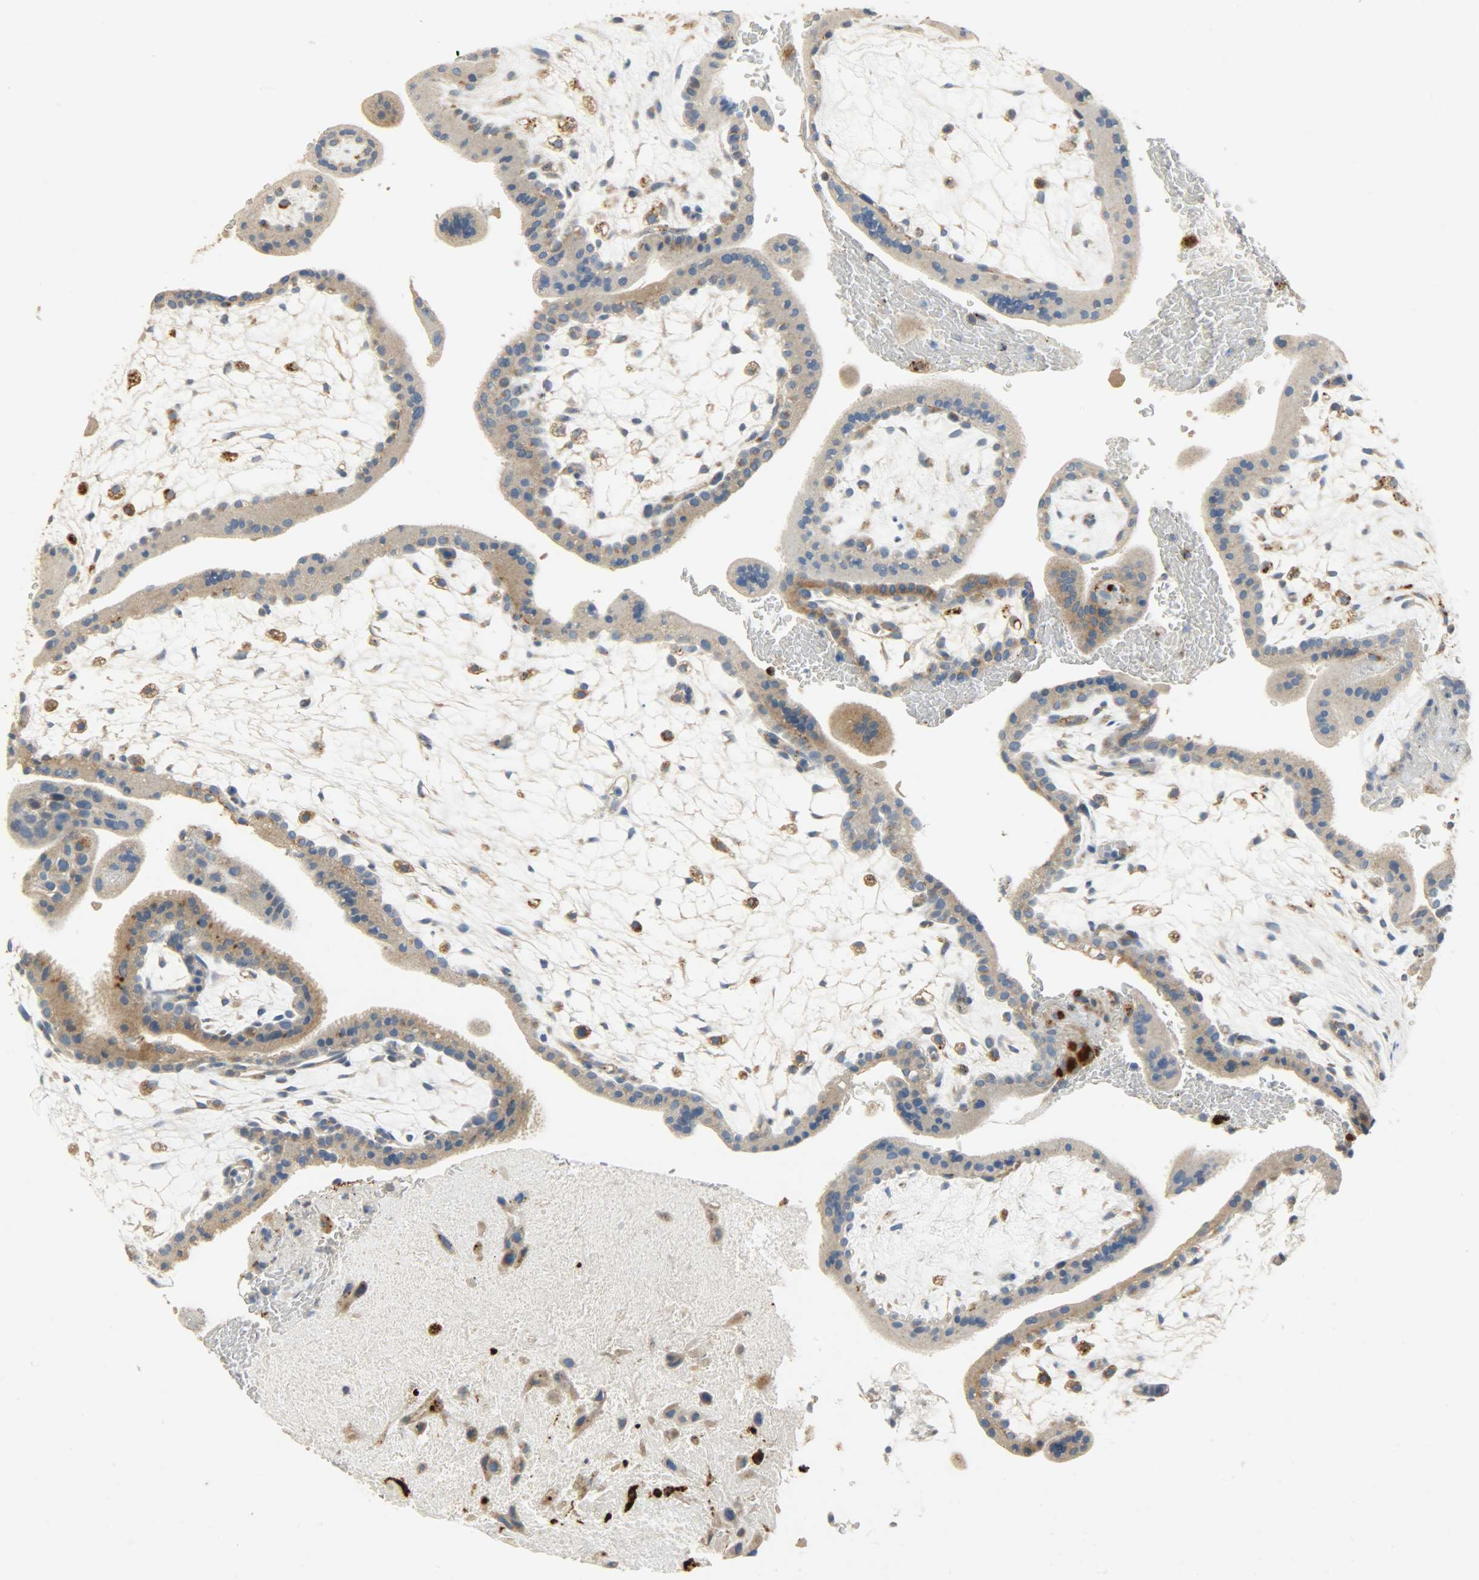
{"staining": {"intensity": "weak", "quantity": ">75%", "location": "cytoplasmic/membranous"}, "tissue": "placenta", "cell_type": "Decidual cells", "image_type": "normal", "snomed": [{"axis": "morphology", "description": "Normal tissue, NOS"}, {"axis": "topography", "description": "Placenta"}], "caption": "The histopathology image displays immunohistochemical staining of normal placenta. There is weak cytoplasmic/membranous positivity is appreciated in about >75% of decidual cells.", "gene": "ASAH1", "patient": {"sex": "female", "age": 35}}